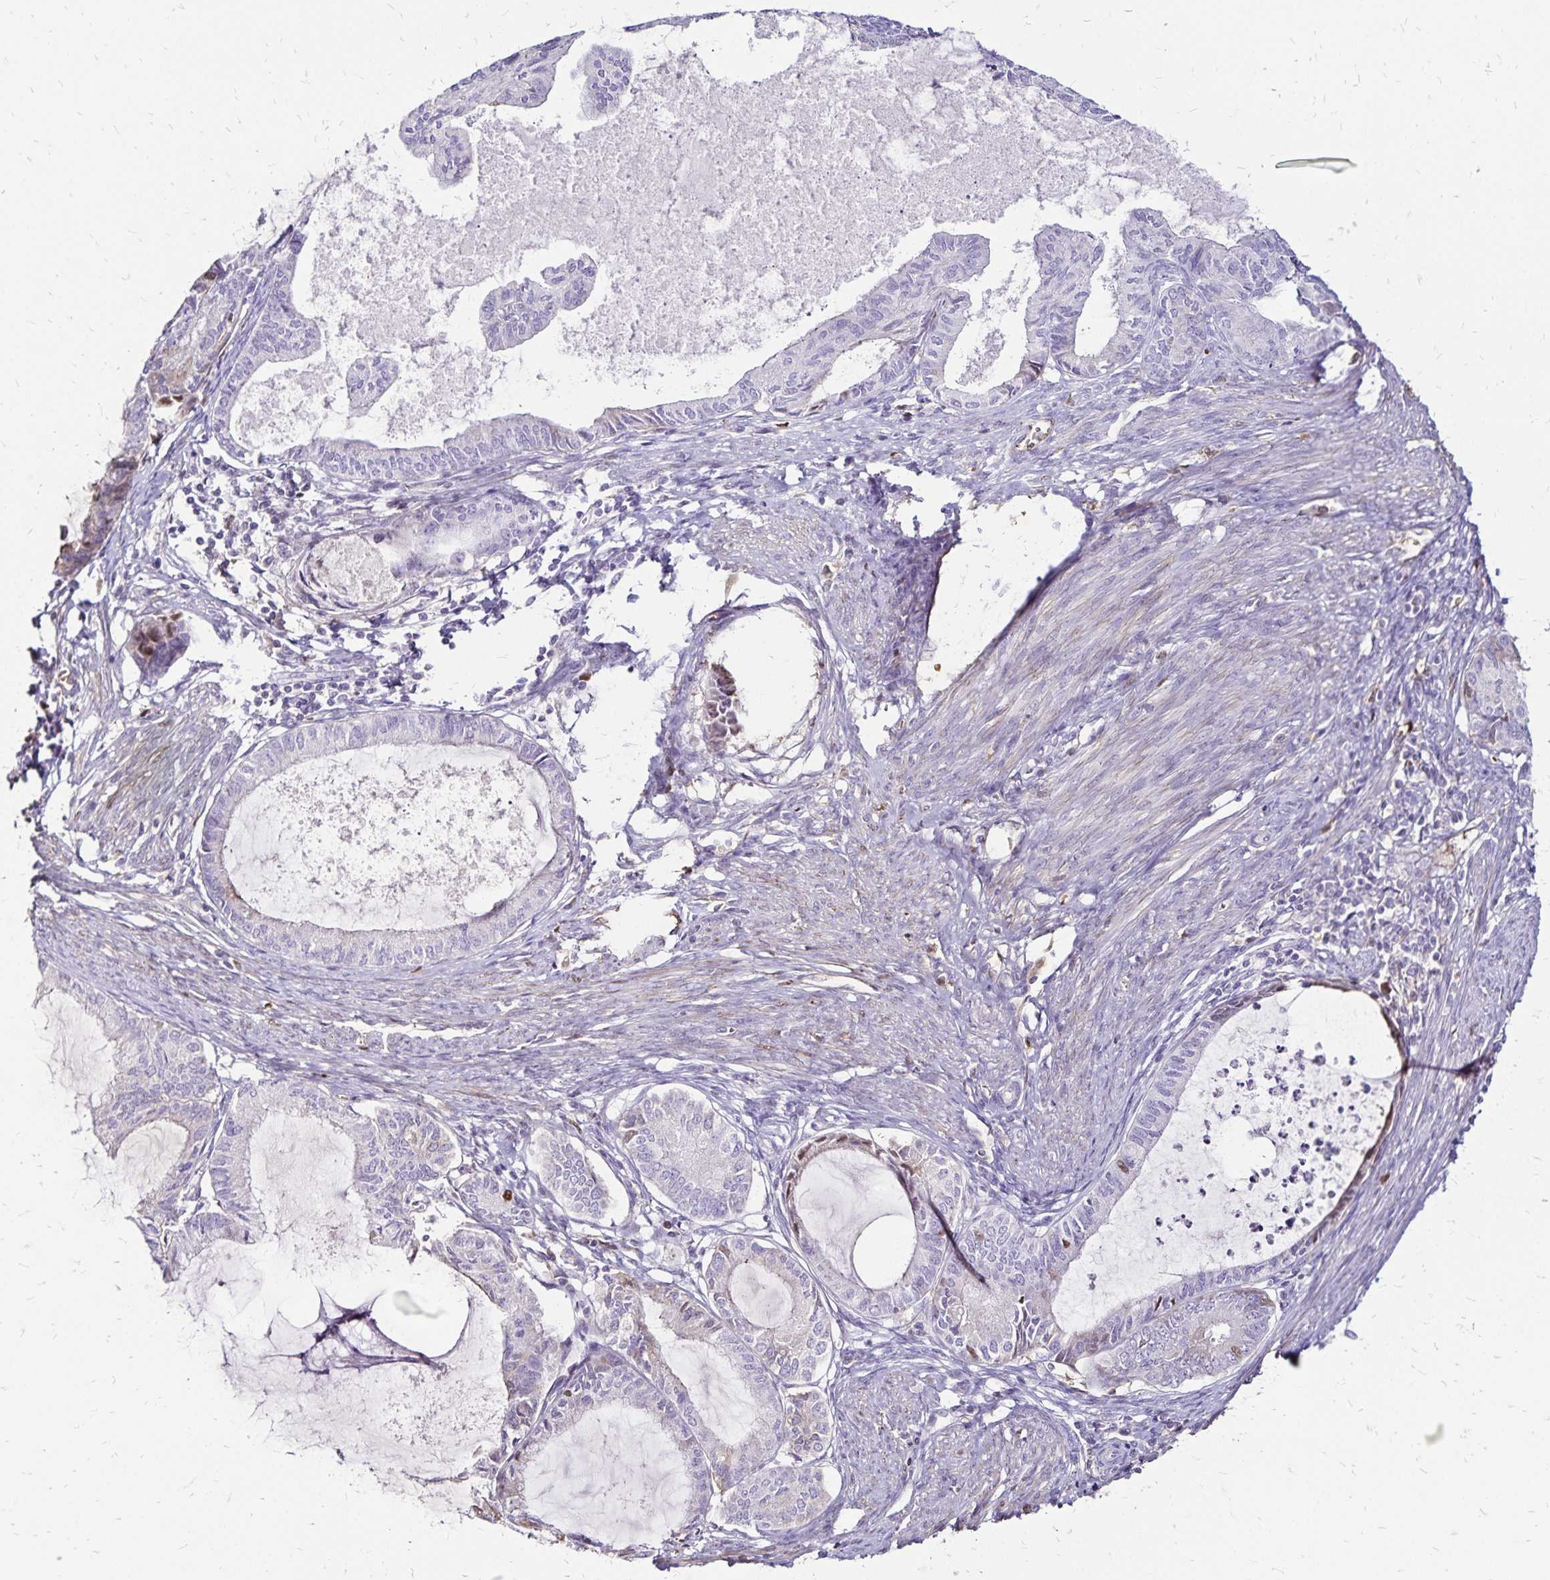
{"staining": {"intensity": "negative", "quantity": "none", "location": "none"}, "tissue": "endometrial cancer", "cell_type": "Tumor cells", "image_type": "cancer", "snomed": [{"axis": "morphology", "description": "Adenocarcinoma, NOS"}, {"axis": "topography", "description": "Endometrium"}], "caption": "Human endometrial cancer stained for a protein using IHC demonstrates no staining in tumor cells.", "gene": "KISS1", "patient": {"sex": "female", "age": 86}}